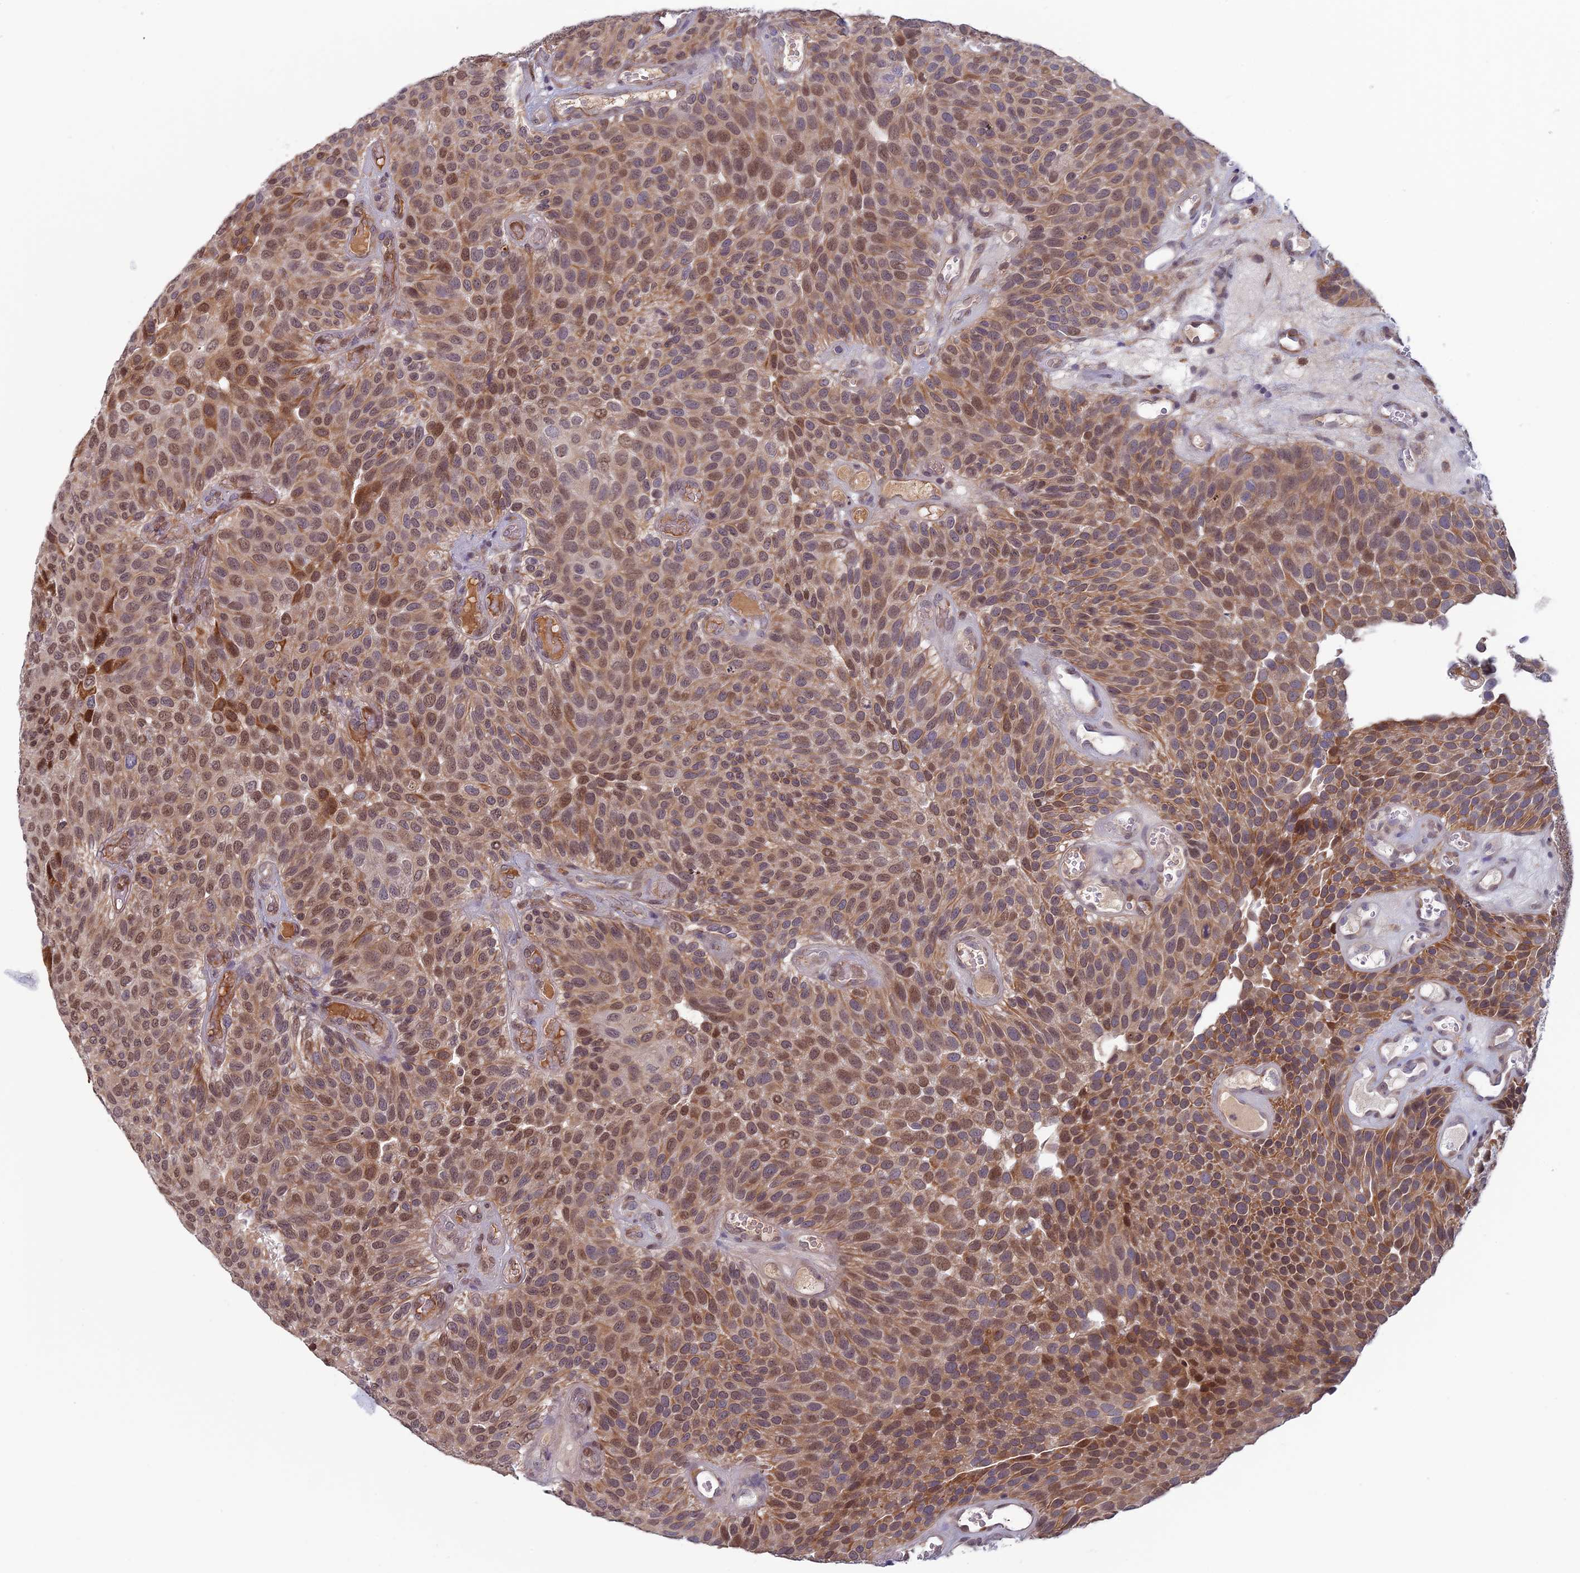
{"staining": {"intensity": "moderate", "quantity": ">75%", "location": "cytoplasmic/membranous,nuclear"}, "tissue": "urothelial cancer", "cell_type": "Tumor cells", "image_type": "cancer", "snomed": [{"axis": "morphology", "description": "Urothelial carcinoma, Low grade"}, {"axis": "topography", "description": "Urinary bladder"}], "caption": "IHC histopathology image of neoplastic tissue: low-grade urothelial carcinoma stained using IHC demonstrates medium levels of moderate protein expression localized specifically in the cytoplasmic/membranous and nuclear of tumor cells, appearing as a cytoplasmic/membranous and nuclear brown color.", "gene": "FADS1", "patient": {"sex": "male", "age": 89}}